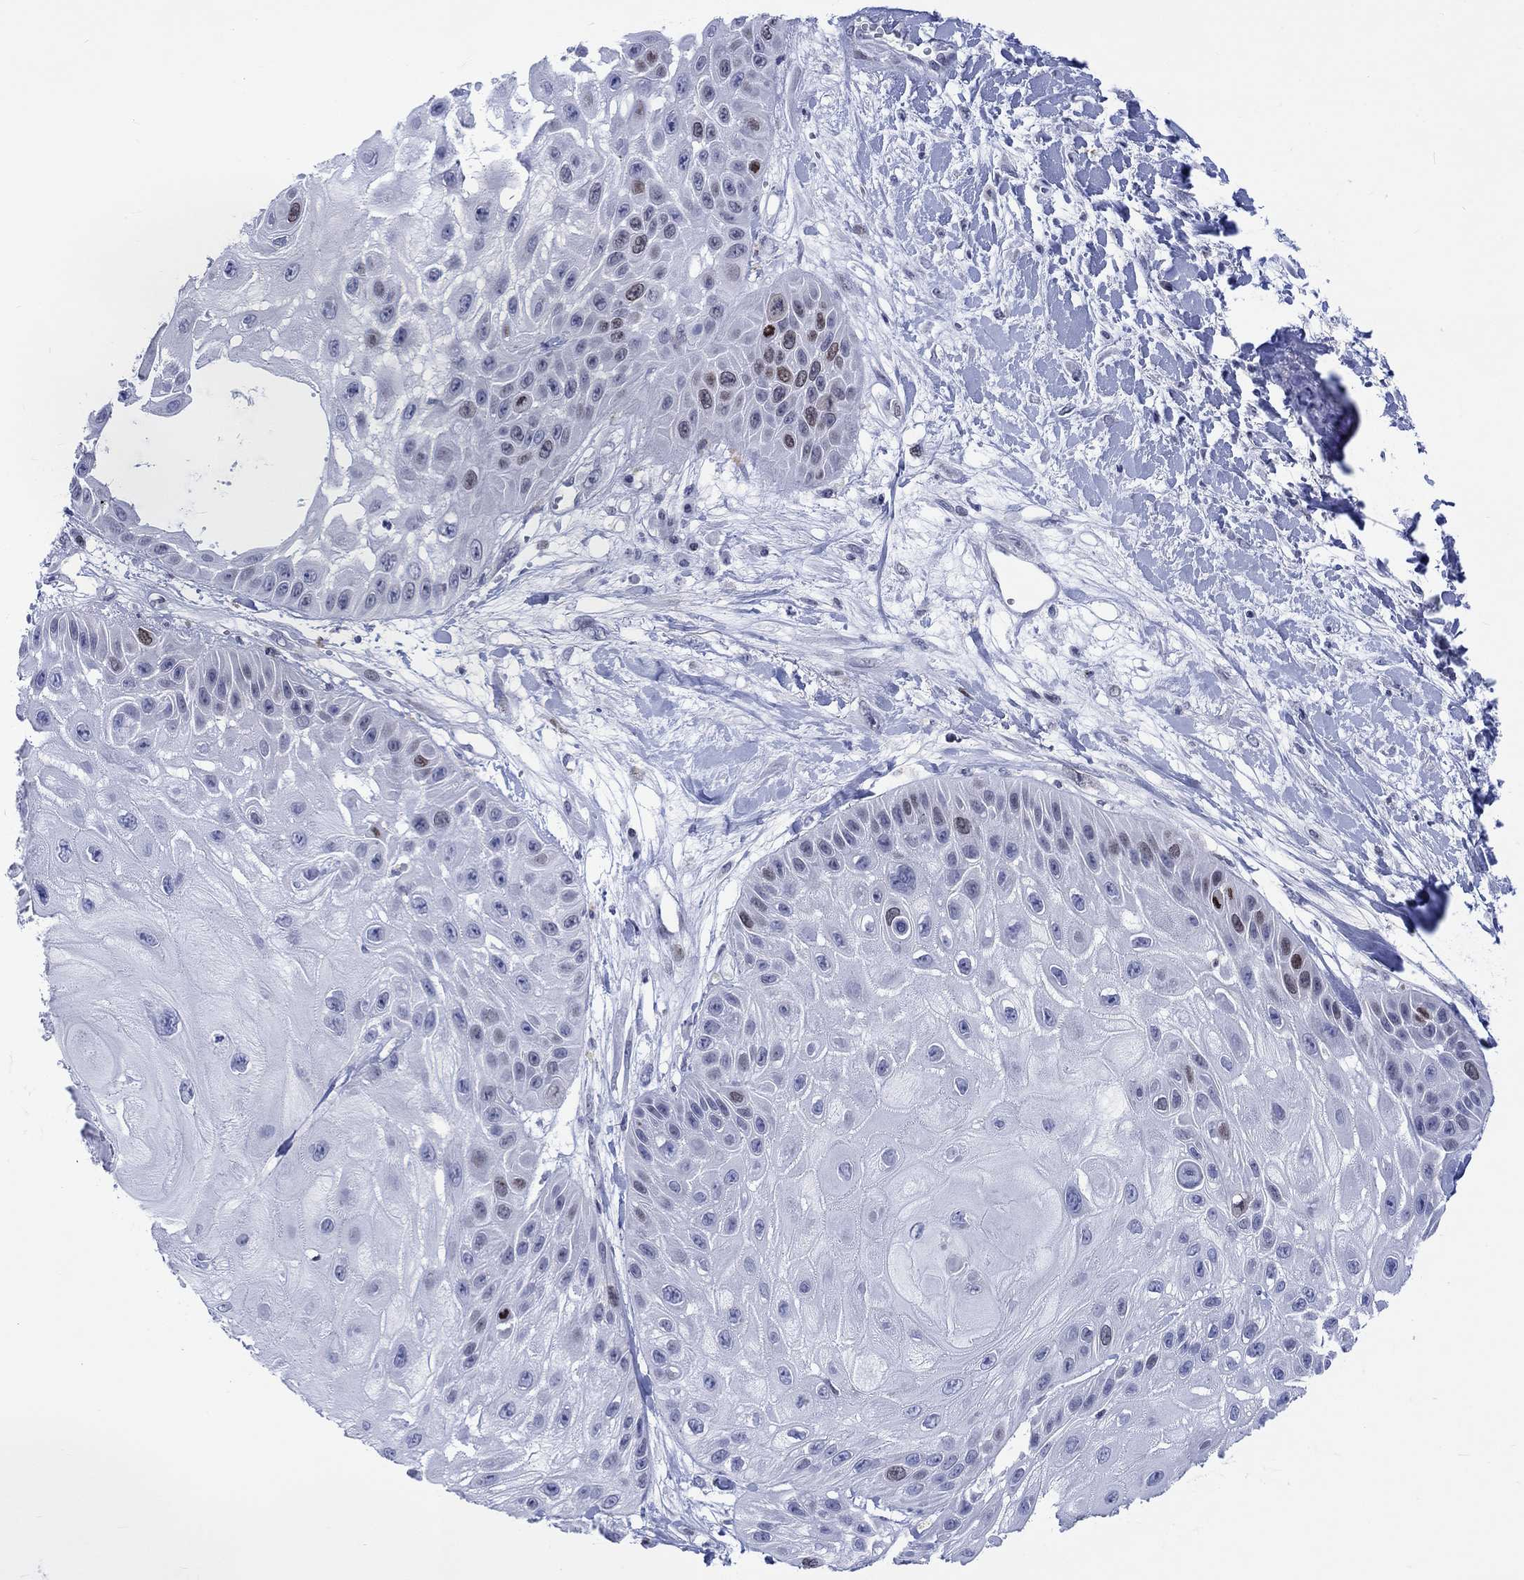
{"staining": {"intensity": "moderate", "quantity": "<25%", "location": "nuclear"}, "tissue": "skin cancer", "cell_type": "Tumor cells", "image_type": "cancer", "snomed": [{"axis": "morphology", "description": "Normal tissue, NOS"}, {"axis": "morphology", "description": "Squamous cell carcinoma, NOS"}, {"axis": "topography", "description": "Skin"}], "caption": "Protein staining of skin cancer tissue exhibits moderate nuclear staining in approximately <25% of tumor cells. The staining was performed using DAB to visualize the protein expression in brown, while the nuclei were stained in blue with hematoxylin (Magnification: 20x).", "gene": "CDCA2", "patient": {"sex": "male", "age": 79}}